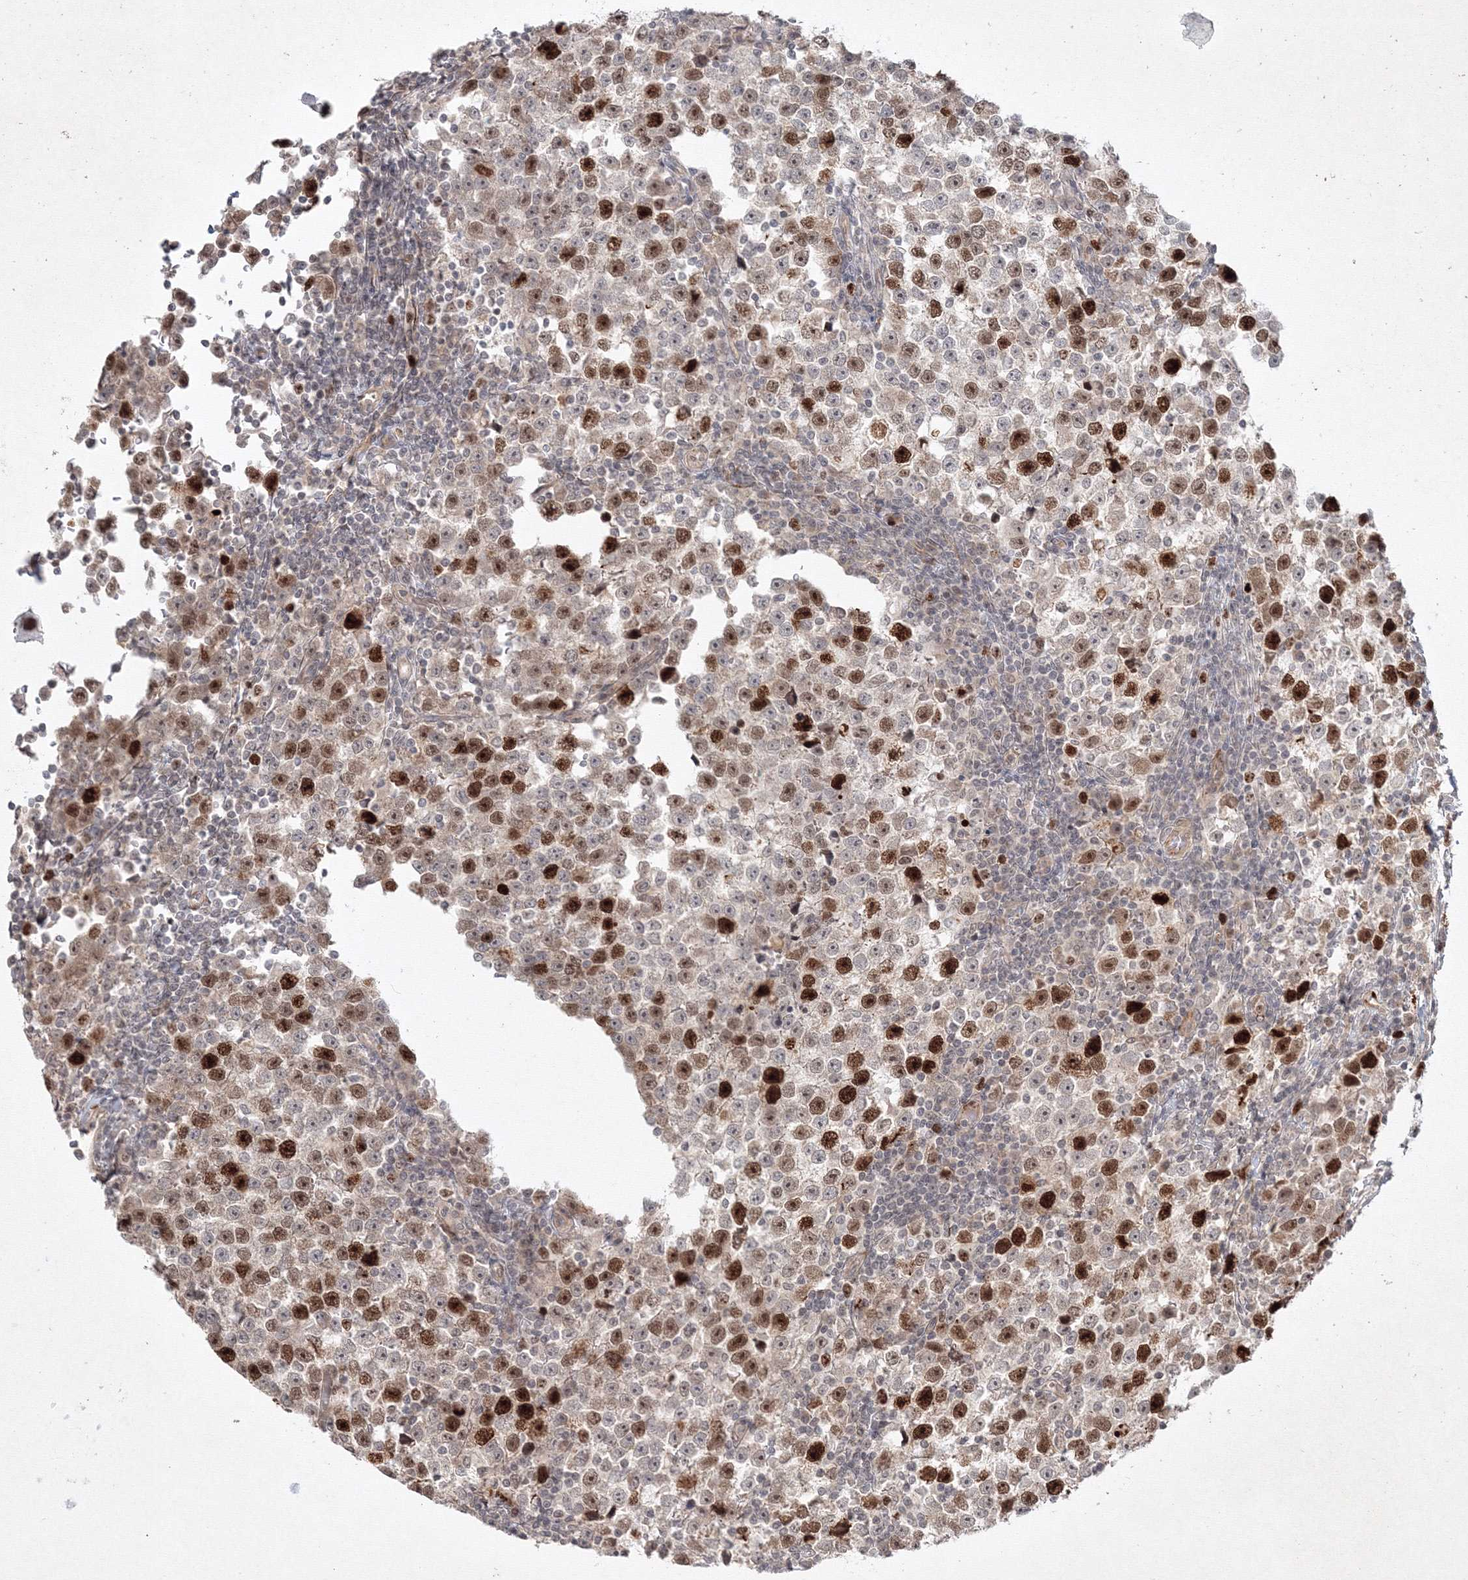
{"staining": {"intensity": "strong", "quantity": "25%-75%", "location": "nuclear"}, "tissue": "testis cancer", "cell_type": "Tumor cells", "image_type": "cancer", "snomed": [{"axis": "morphology", "description": "Normal tissue, NOS"}, {"axis": "morphology", "description": "Seminoma, NOS"}, {"axis": "topography", "description": "Testis"}], "caption": "Brown immunohistochemical staining in human testis seminoma shows strong nuclear expression in approximately 25%-75% of tumor cells.", "gene": "KIF20A", "patient": {"sex": "male", "age": 43}}